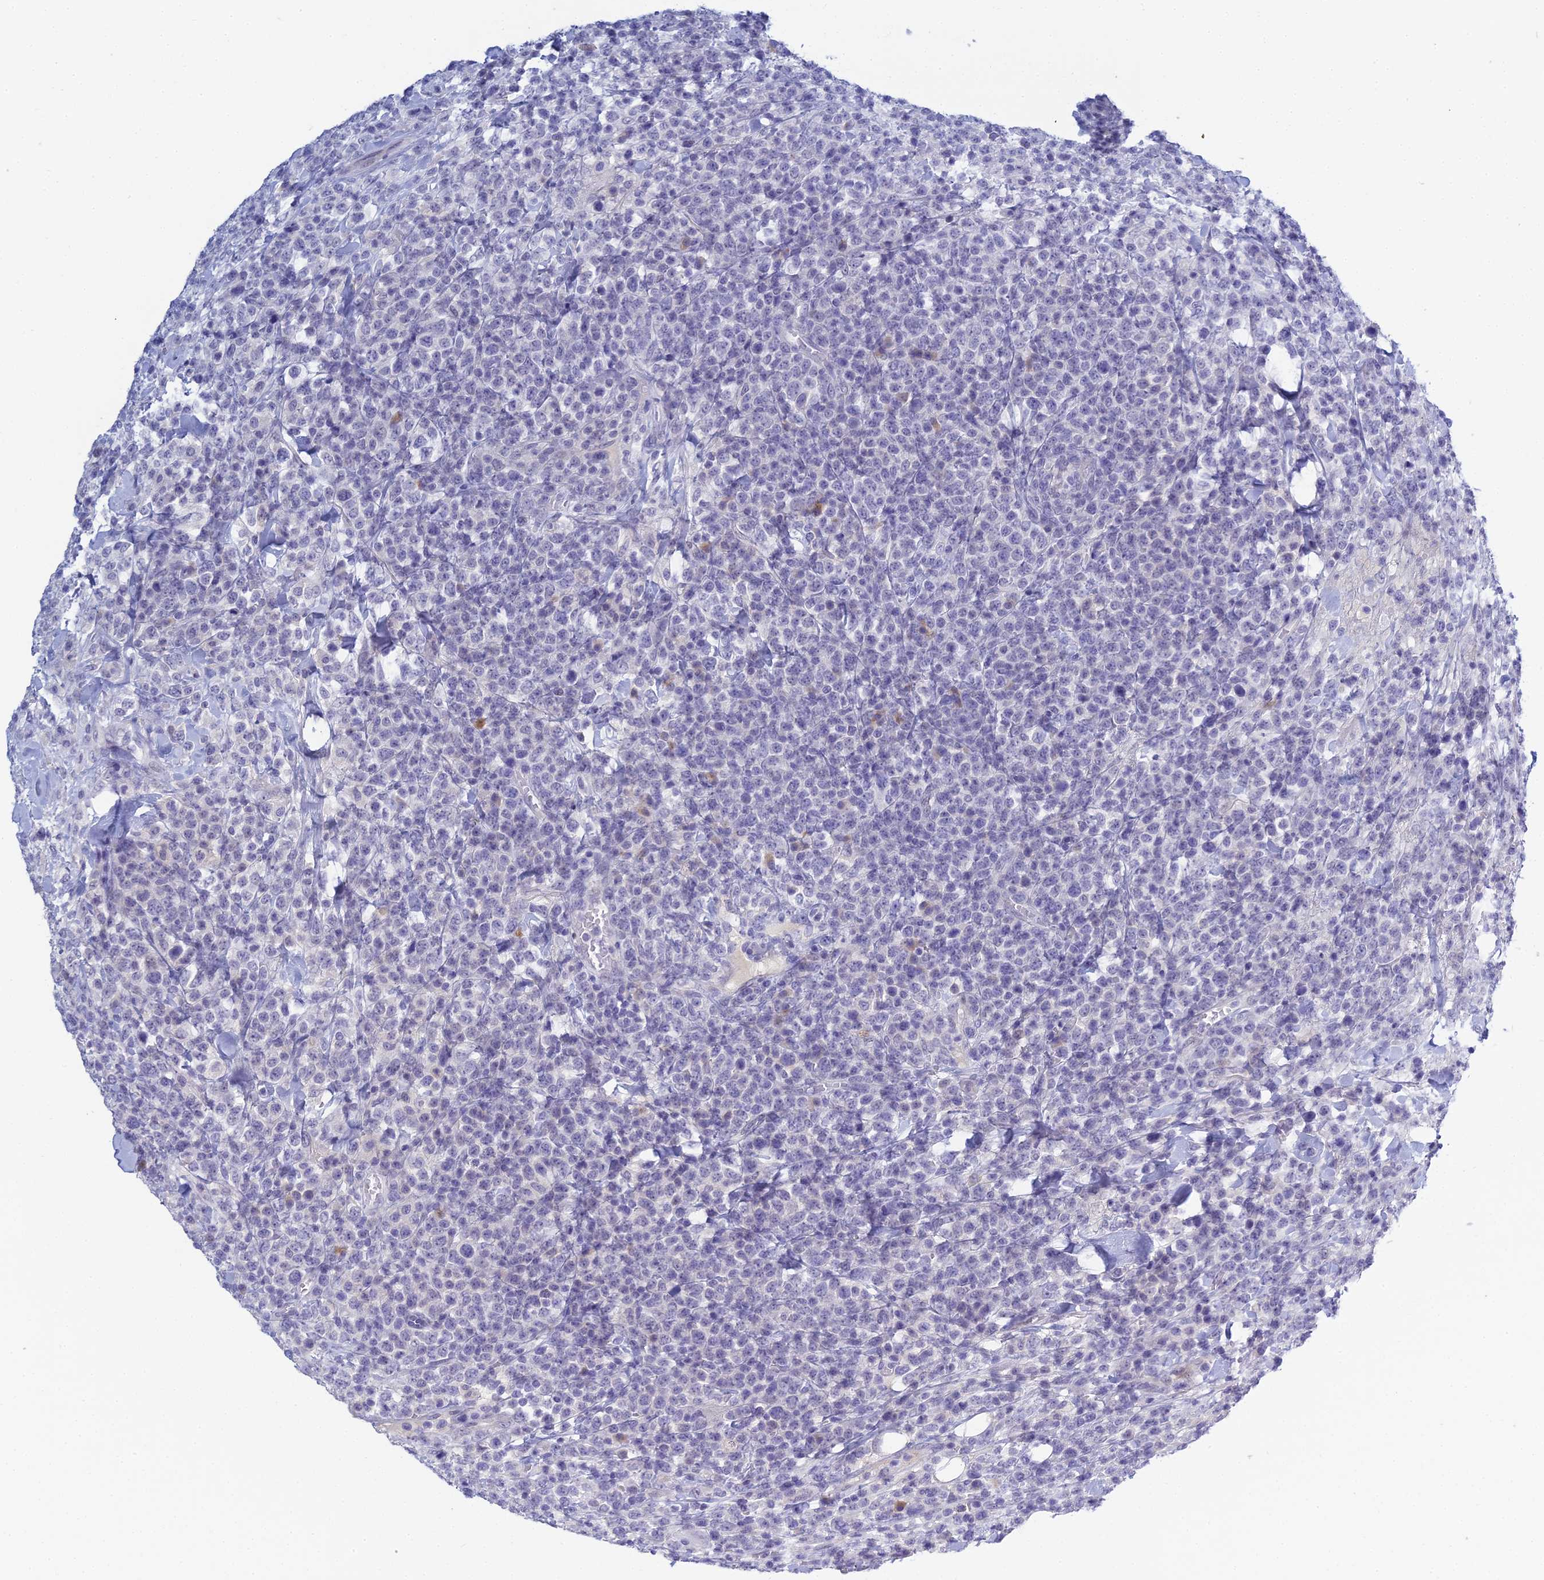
{"staining": {"intensity": "negative", "quantity": "none", "location": "none"}, "tissue": "lymphoma", "cell_type": "Tumor cells", "image_type": "cancer", "snomed": [{"axis": "morphology", "description": "Malignant lymphoma, non-Hodgkin's type, High grade"}, {"axis": "topography", "description": "Colon"}], "caption": "Protein analysis of lymphoma shows no significant expression in tumor cells.", "gene": "MUC13", "patient": {"sex": "female", "age": 53}}